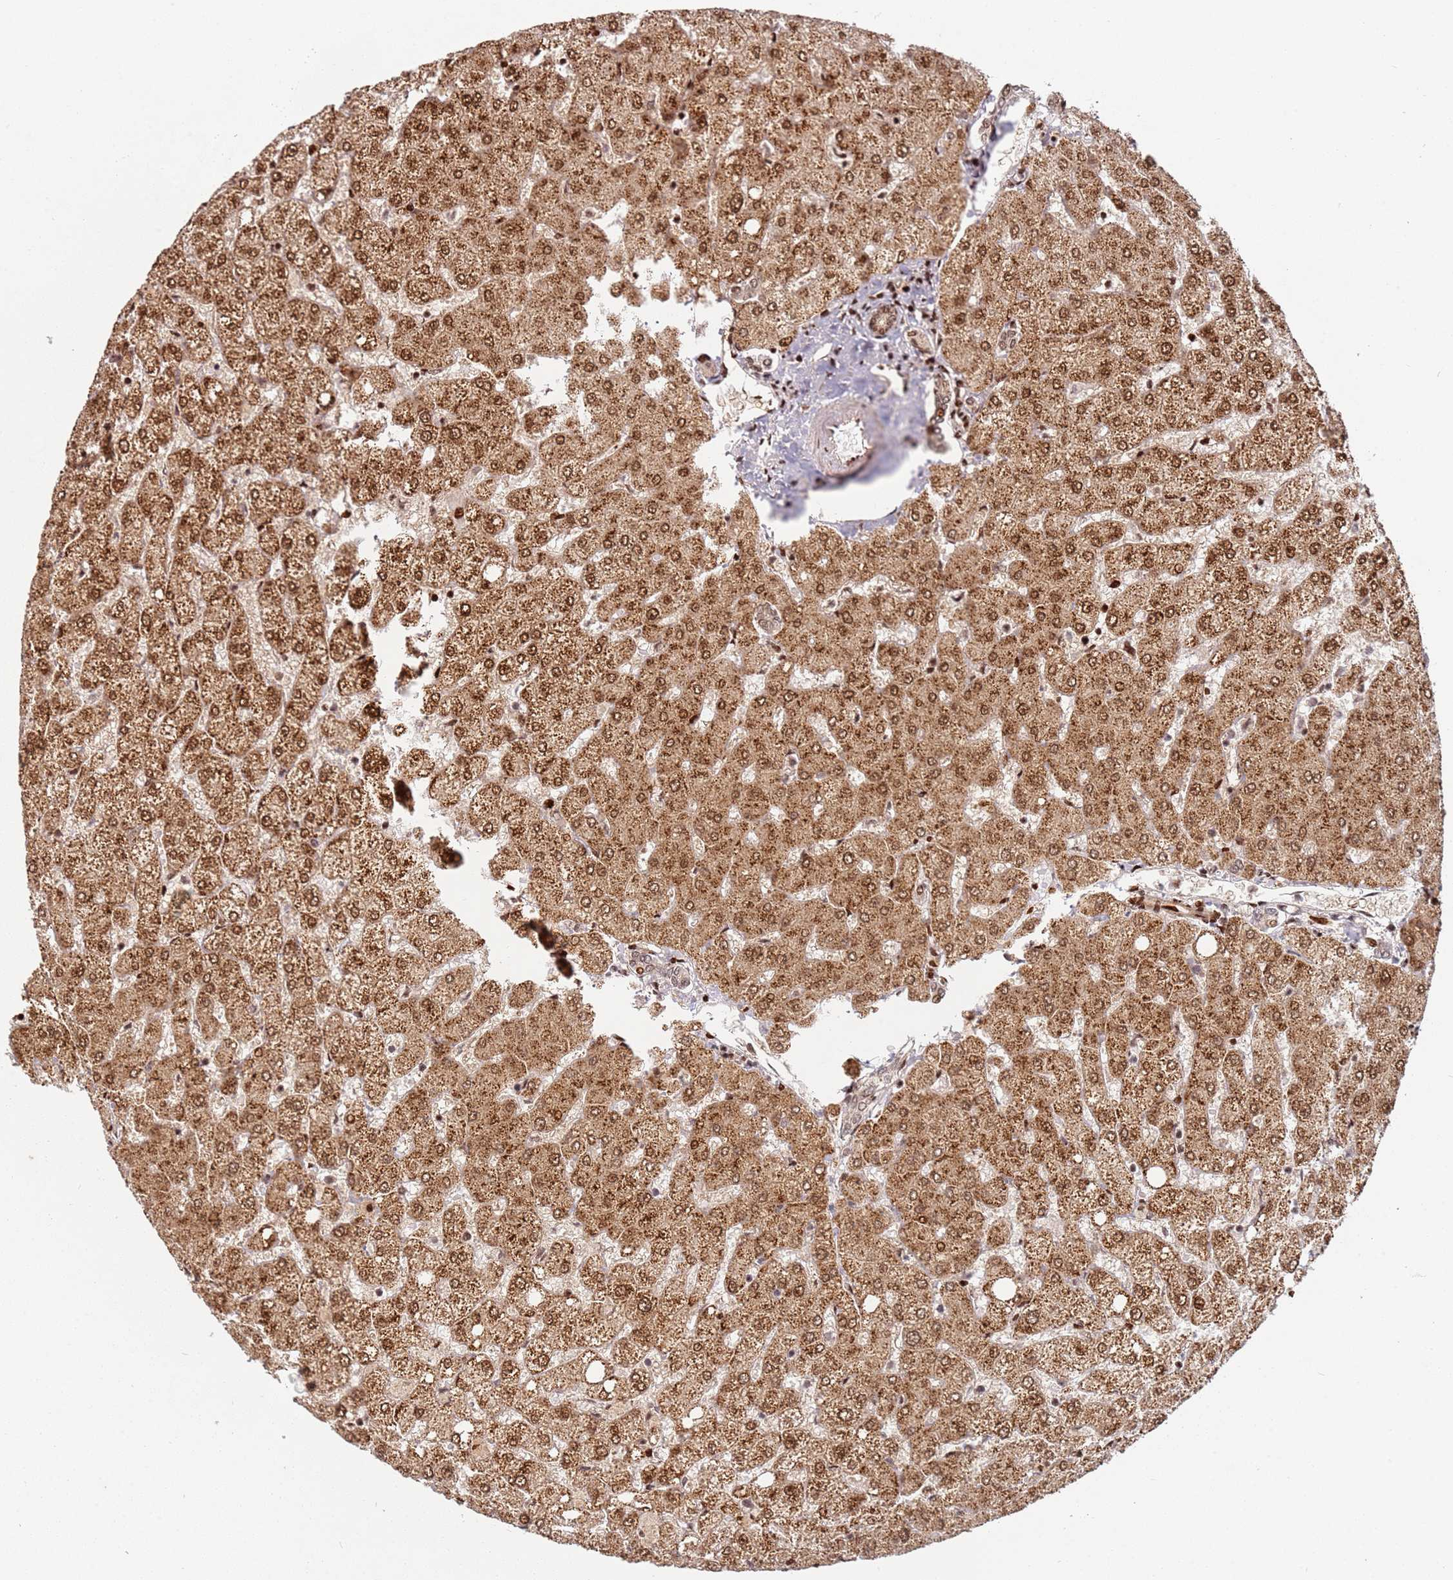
{"staining": {"intensity": "moderate", "quantity": ">75%", "location": "nuclear"}, "tissue": "liver", "cell_type": "Cholangiocytes", "image_type": "normal", "snomed": [{"axis": "morphology", "description": "Normal tissue, NOS"}, {"axis": "topography", "description": "Liver"}], "caption": "Liver stained with IHC displays moderate nuclear expression in approximately >75% of cholangiocytes. (DAB IHC with brightfield microscopy, high magnification).", "gene": "TMEM233", "patient": {"sex": "female", "age": 54}}